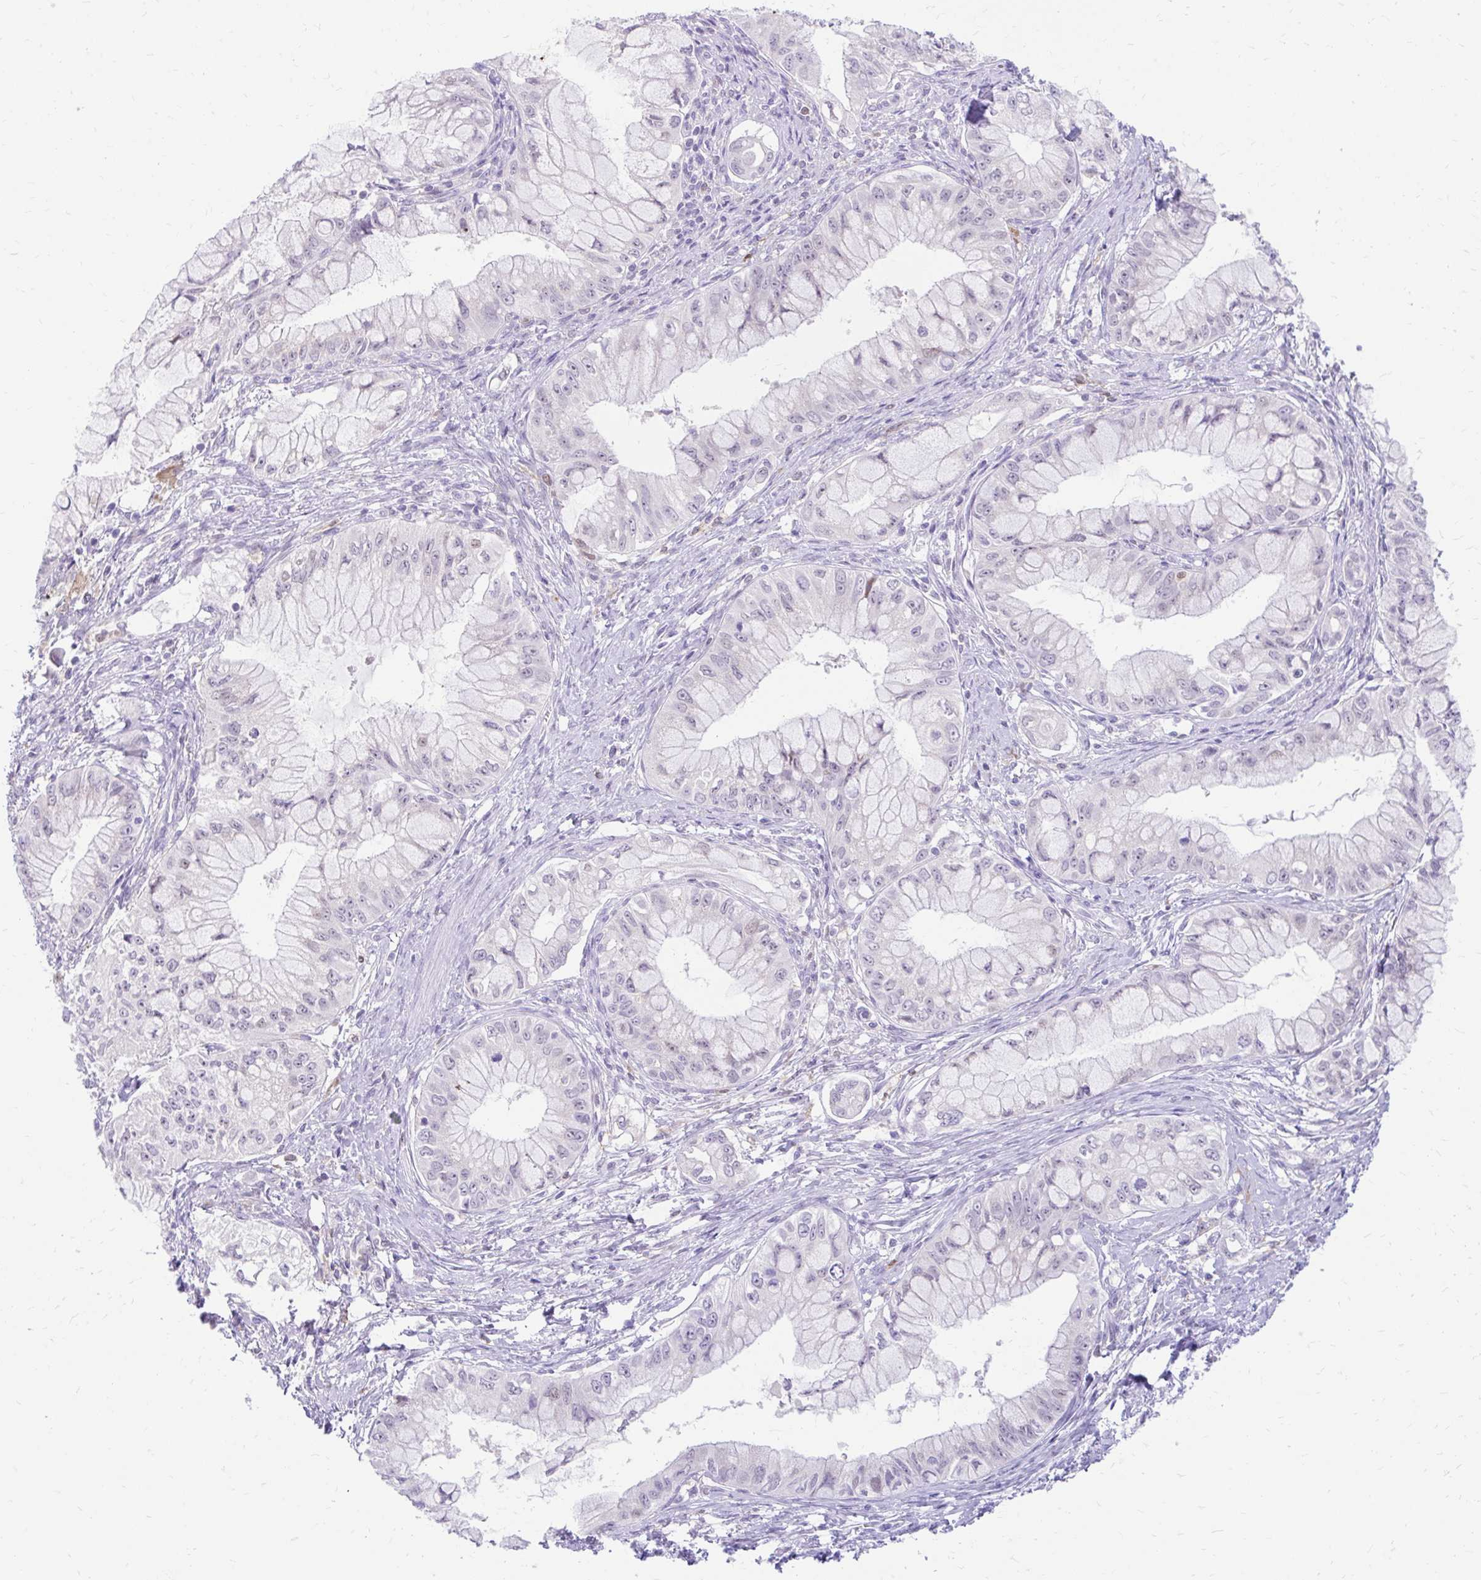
{"staining": {"intensity": "negative", "quantity": "none", "location": "none"}, "tissue": "pancreatic cancer", "cell_type": "Tumor cells", "image_type": "cancer", "snomed": [{"axis": "morphology", "description": "Adenocarcinoma, NOS"}, {"axis": "topography", "description": "Pancreas"}], "caption": "High magnification brightfield microscopy of adenocarcinoma (pancreatic) stained with DAB (3,3'-diaminobenzidine) (brown) and counterstained with hematoxylin (blue): tumor cells show no significant positivity.", "gene": "GLB1L2", "patient": {"sex": "male", "age": 48}}